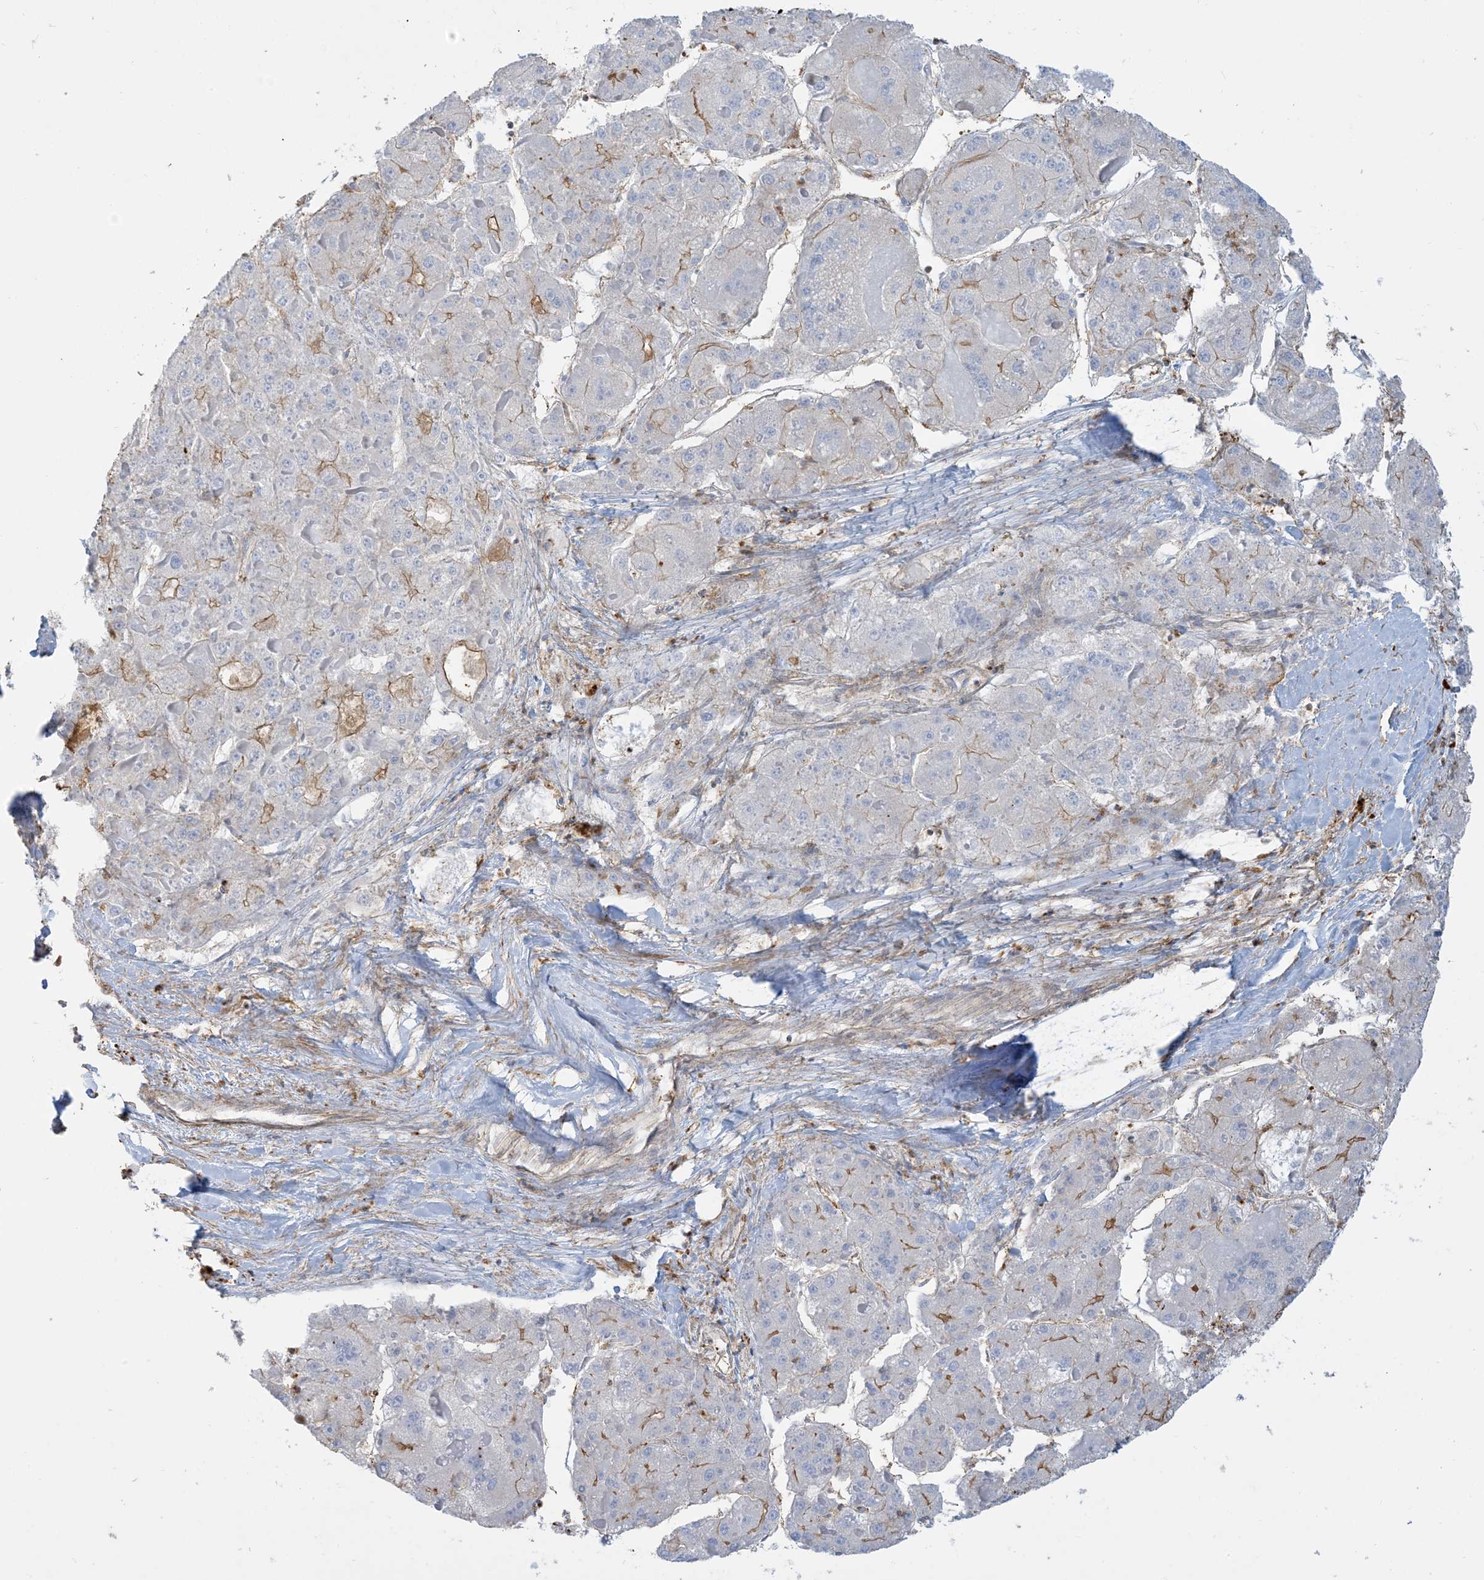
{"staining": {"intensity": "moderate", "quantity": "<25%", "location": "cytoplasmic/membranous"}, "tissue": "liver cancer", "cell_type": "Tumor cells", "image_type": "cancer", "snomed": [{"axis": "morphology", "description": "Carcinoma, Hepatocellular, NOS"}, {"axis": "topography", "description": "Liver"}], "caption": "Immunohistochemistry (DAB (3,3'-diaminobenzidine)) staining of hepatocellular carcinoma (liver) displays moderate cytoplasmic/membranous protein positivity in approximately <25% of tumor cells.", "gene": "GTF3C2", "patient": {"sex": "female", "age": 73}}